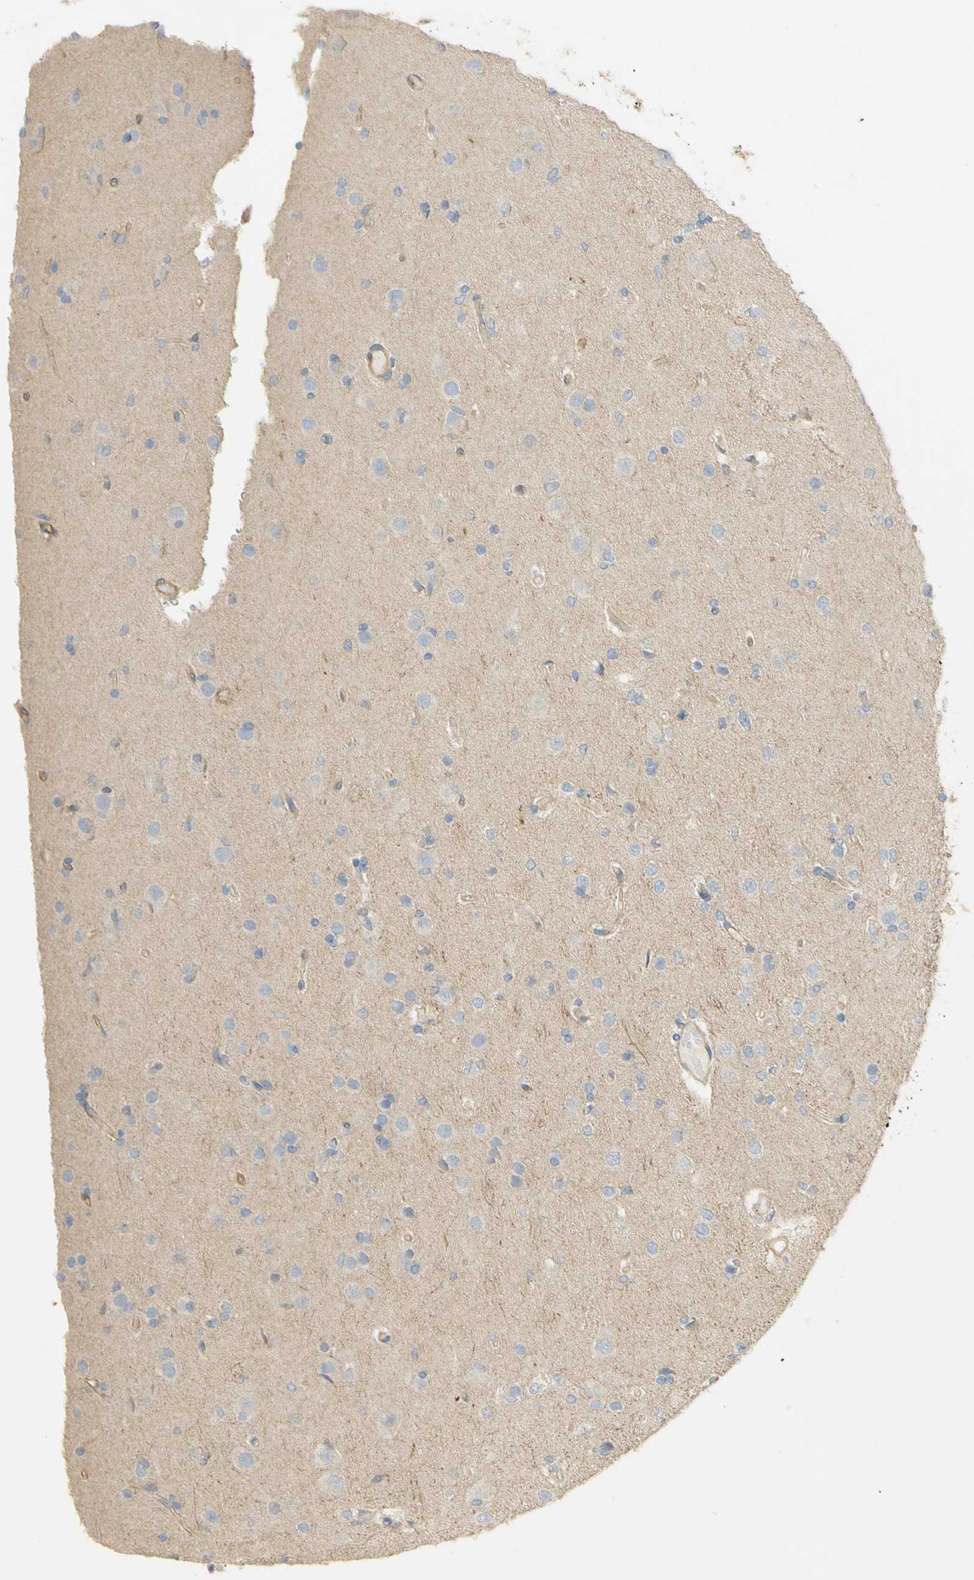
{"staining": {"intensity": "negative", "quantity": "none", "location": "none"}, "tissue": "glioma", "cell_type": "Tumor cells", "image_type": "cancer", "snomed": [{"axis": "morphology", "description": "Glioma, malignant, High grade"}, {"axis": "topography", "description": "Brain"}], "caption": "The image shows no staining of tumor cells in glioma. (Brightfield microscopy of DAB immunohistochemistry at high magnification).", "gene": "KCNE4", "patient": {"sex": "female", "age": 59}}